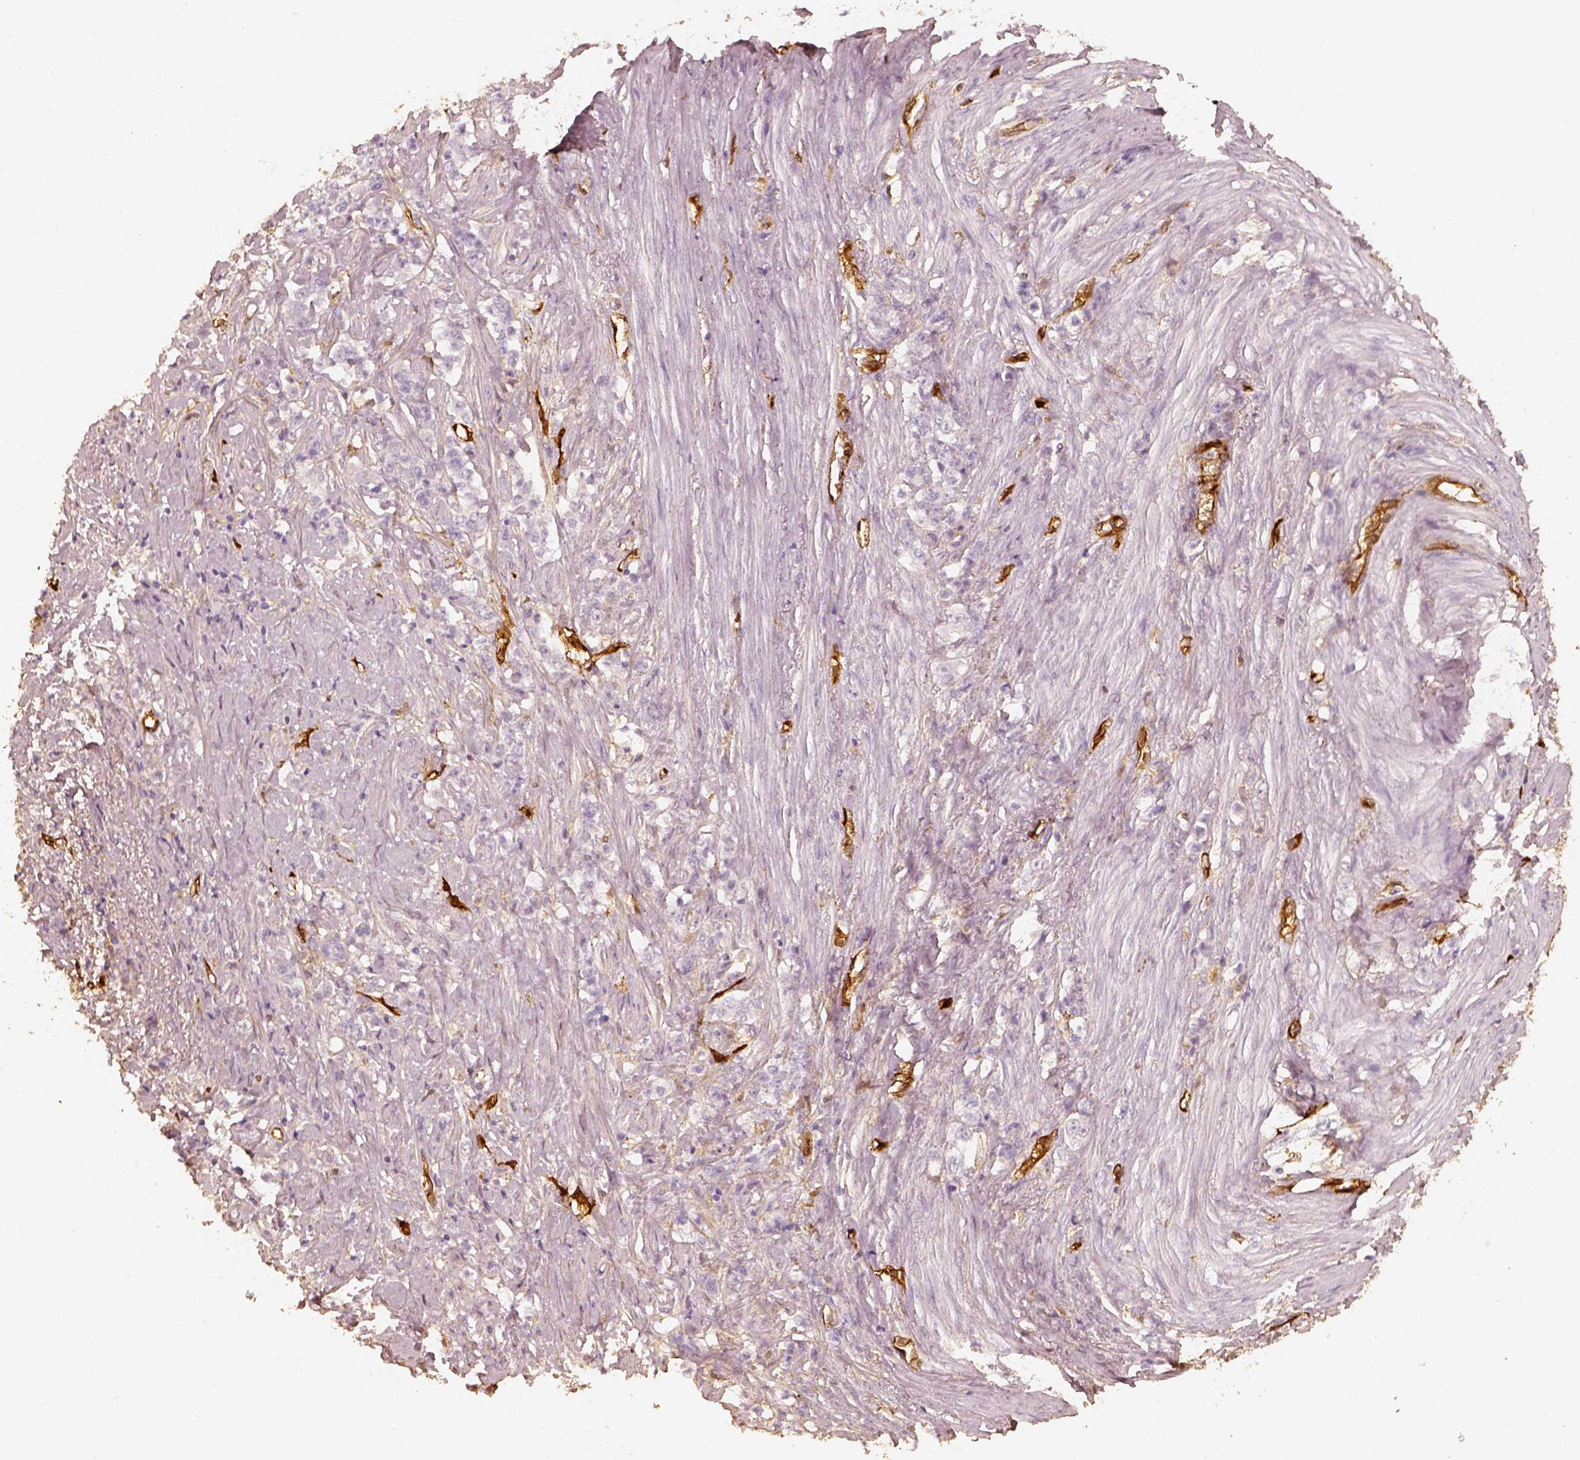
{"staining": {"intensity": "negative", "quantity": "none", "location": "none"}, "tissue": "stomach cancer", "cell_type": "Tumor cells", "image_type": "cancer", "snomed": [{"axis": "morphology", "description": "Adenocarcinoma, NOS"}, {"axis": "topography", "description": "Stomach, lower"}], "caption": "High power microscopy micrograph of an immunohistochemistry (IHC) histopathology image of stomach cancer, revealing no significant staining in tumor cells.", "gene": "FSCN1", "patient": {"sex": "male", "age": 88}}